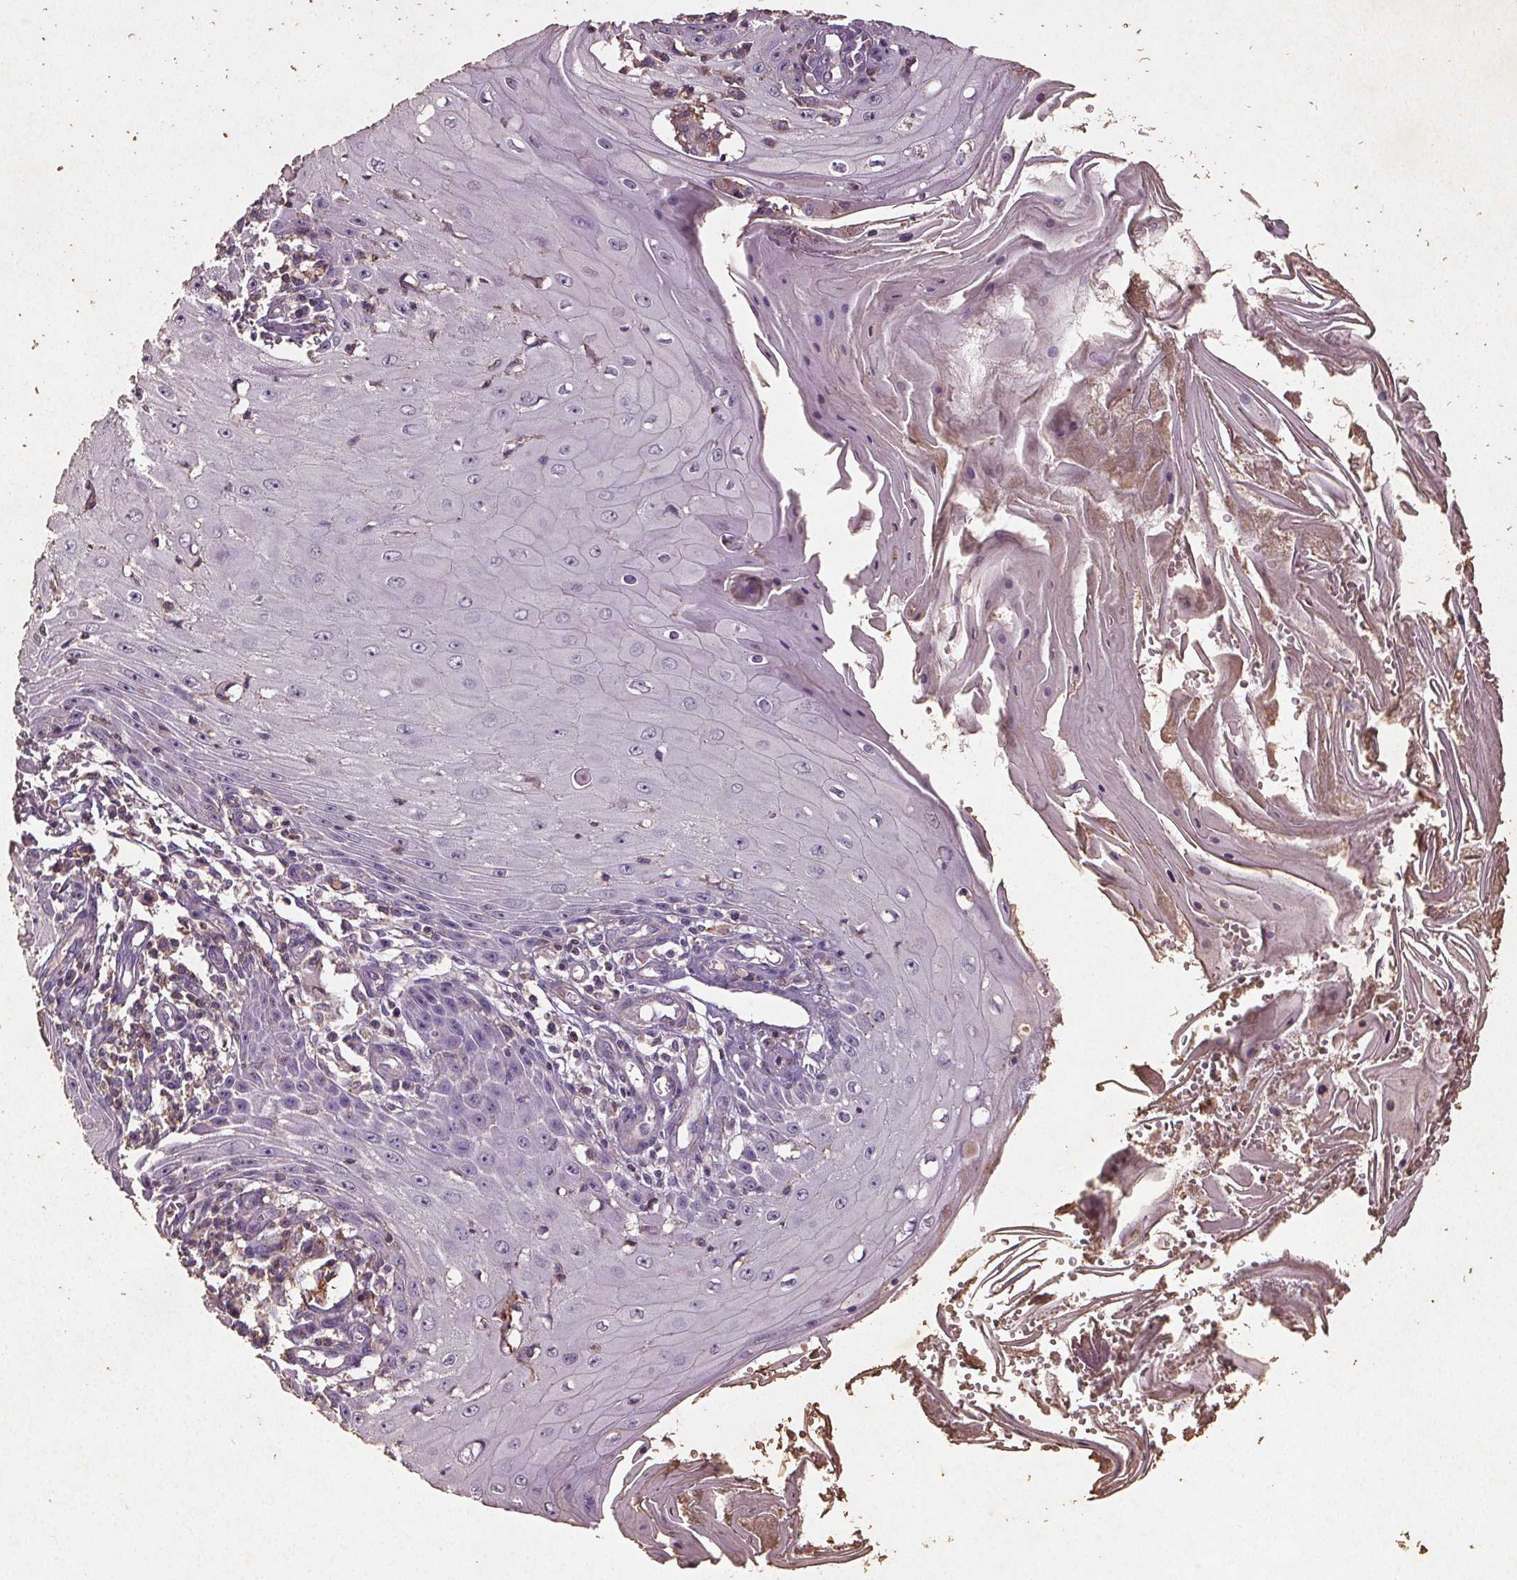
{"staining": {"intensity": "negative", "quantity": "none", "location": "none"}, "tissue": "skin cancer", "cell_type": "Tumor cells", "image_type": "cancer", "snomed": [{"axis": "morphology", "description": "Squamous cell carcinoma, NOS"}, {"axis": "topography", "description": "Skin"}], "caption": "The photomicrograph shows no significant expression in tumor cells of squamous cell carcinoma (skin).", "gene": "C19orf84", "patient": {"sex": "female", "age": 73}}